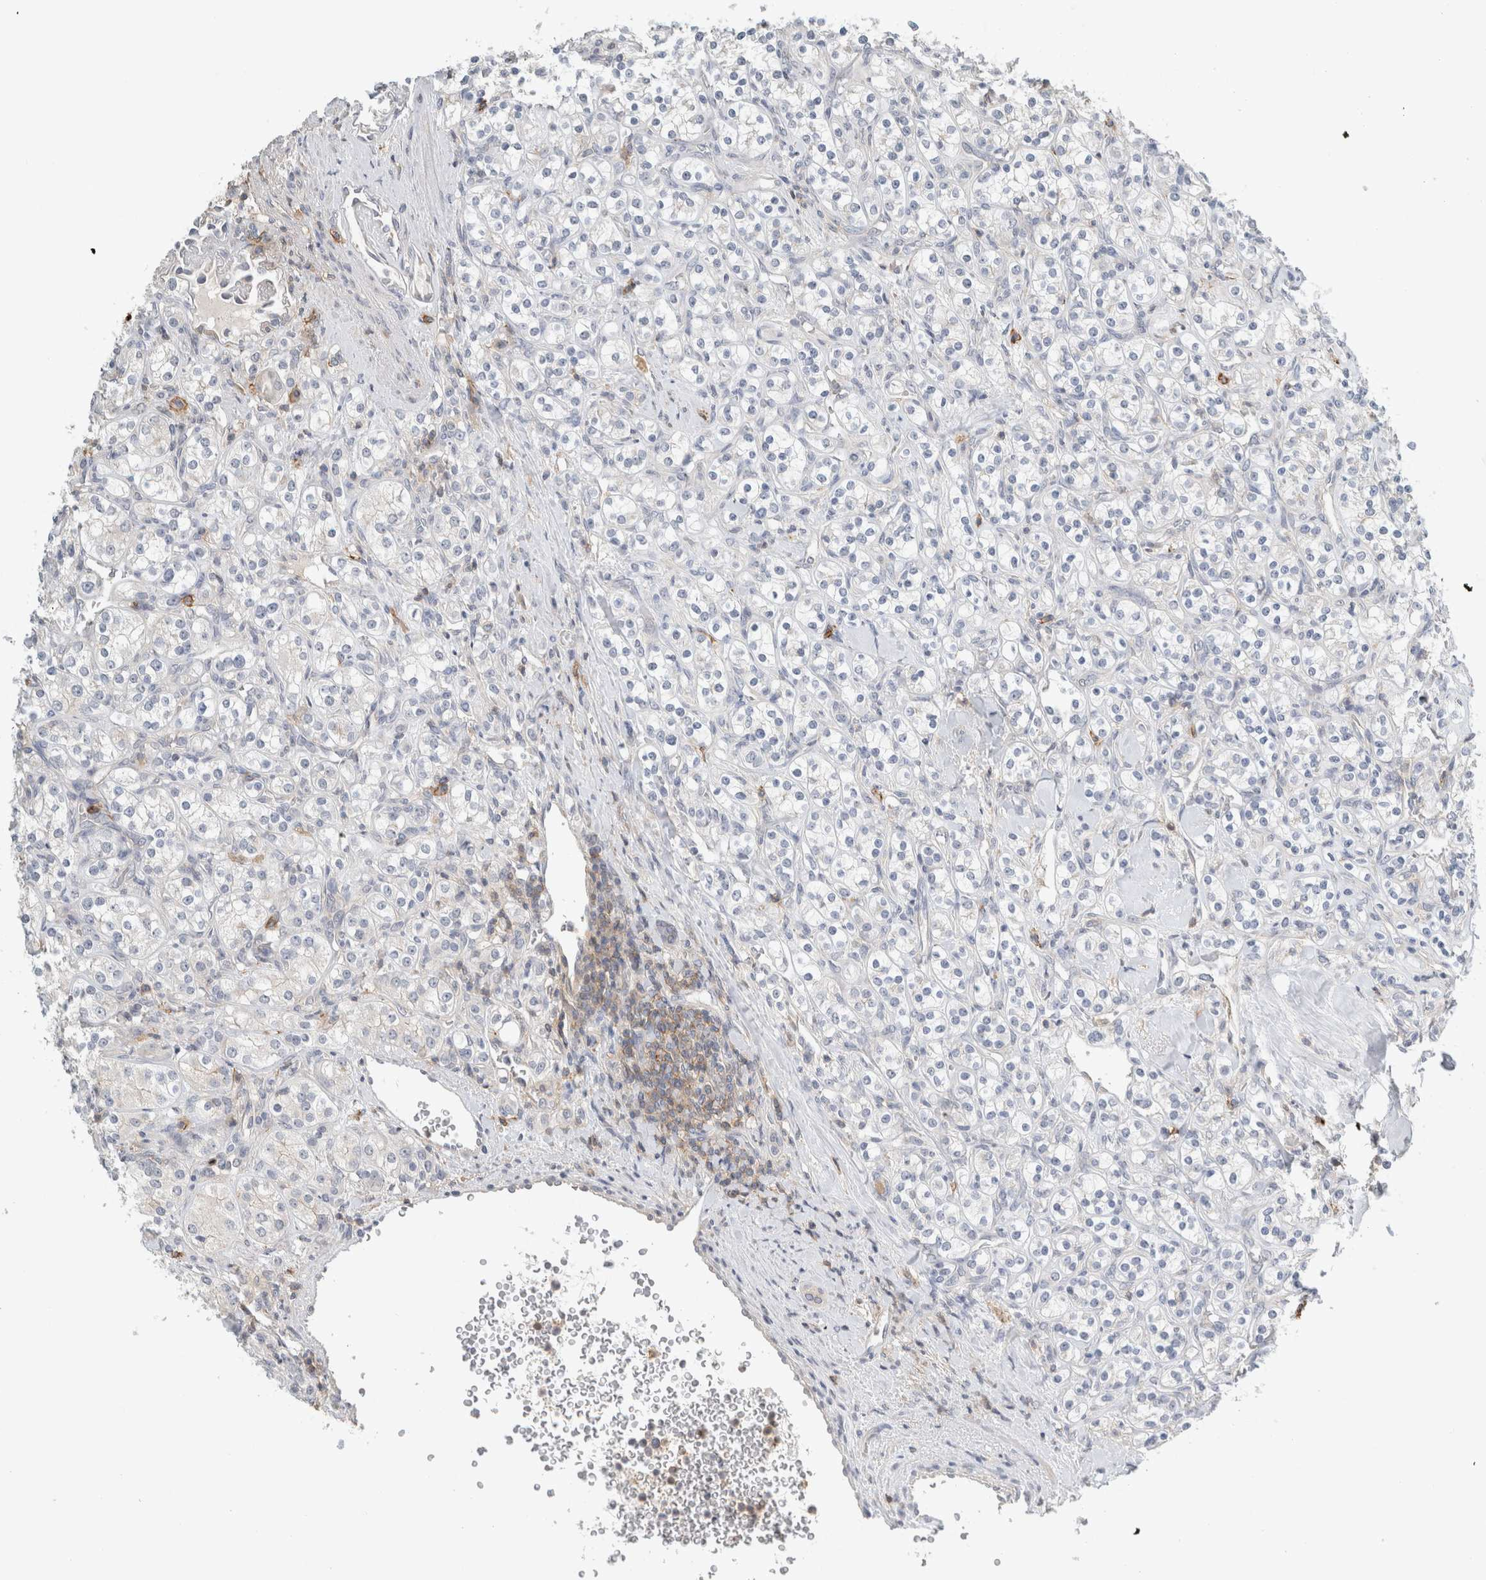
{"staining": {"intensity": "negative", "quantity": "none", "location": "none"}, "tissue": "renal cancer", "cell_type": "Tumor cells", "image_type": "cancer", "snomed": [{"axis": "morphology", "description": "Adenocarcinoma, NOS"}, {"axis": "topography", "description": "Kidney"}], "caption": "The photomicrograph demonstrates no staining of tumor cells in renal cancer. (DAB (3,3'-diaminobenzidine) immunohistochemistry with hematoxylin counter stain).", "gene": "ERCC6L2", "patient": {"sex": "male", "age": 77}}